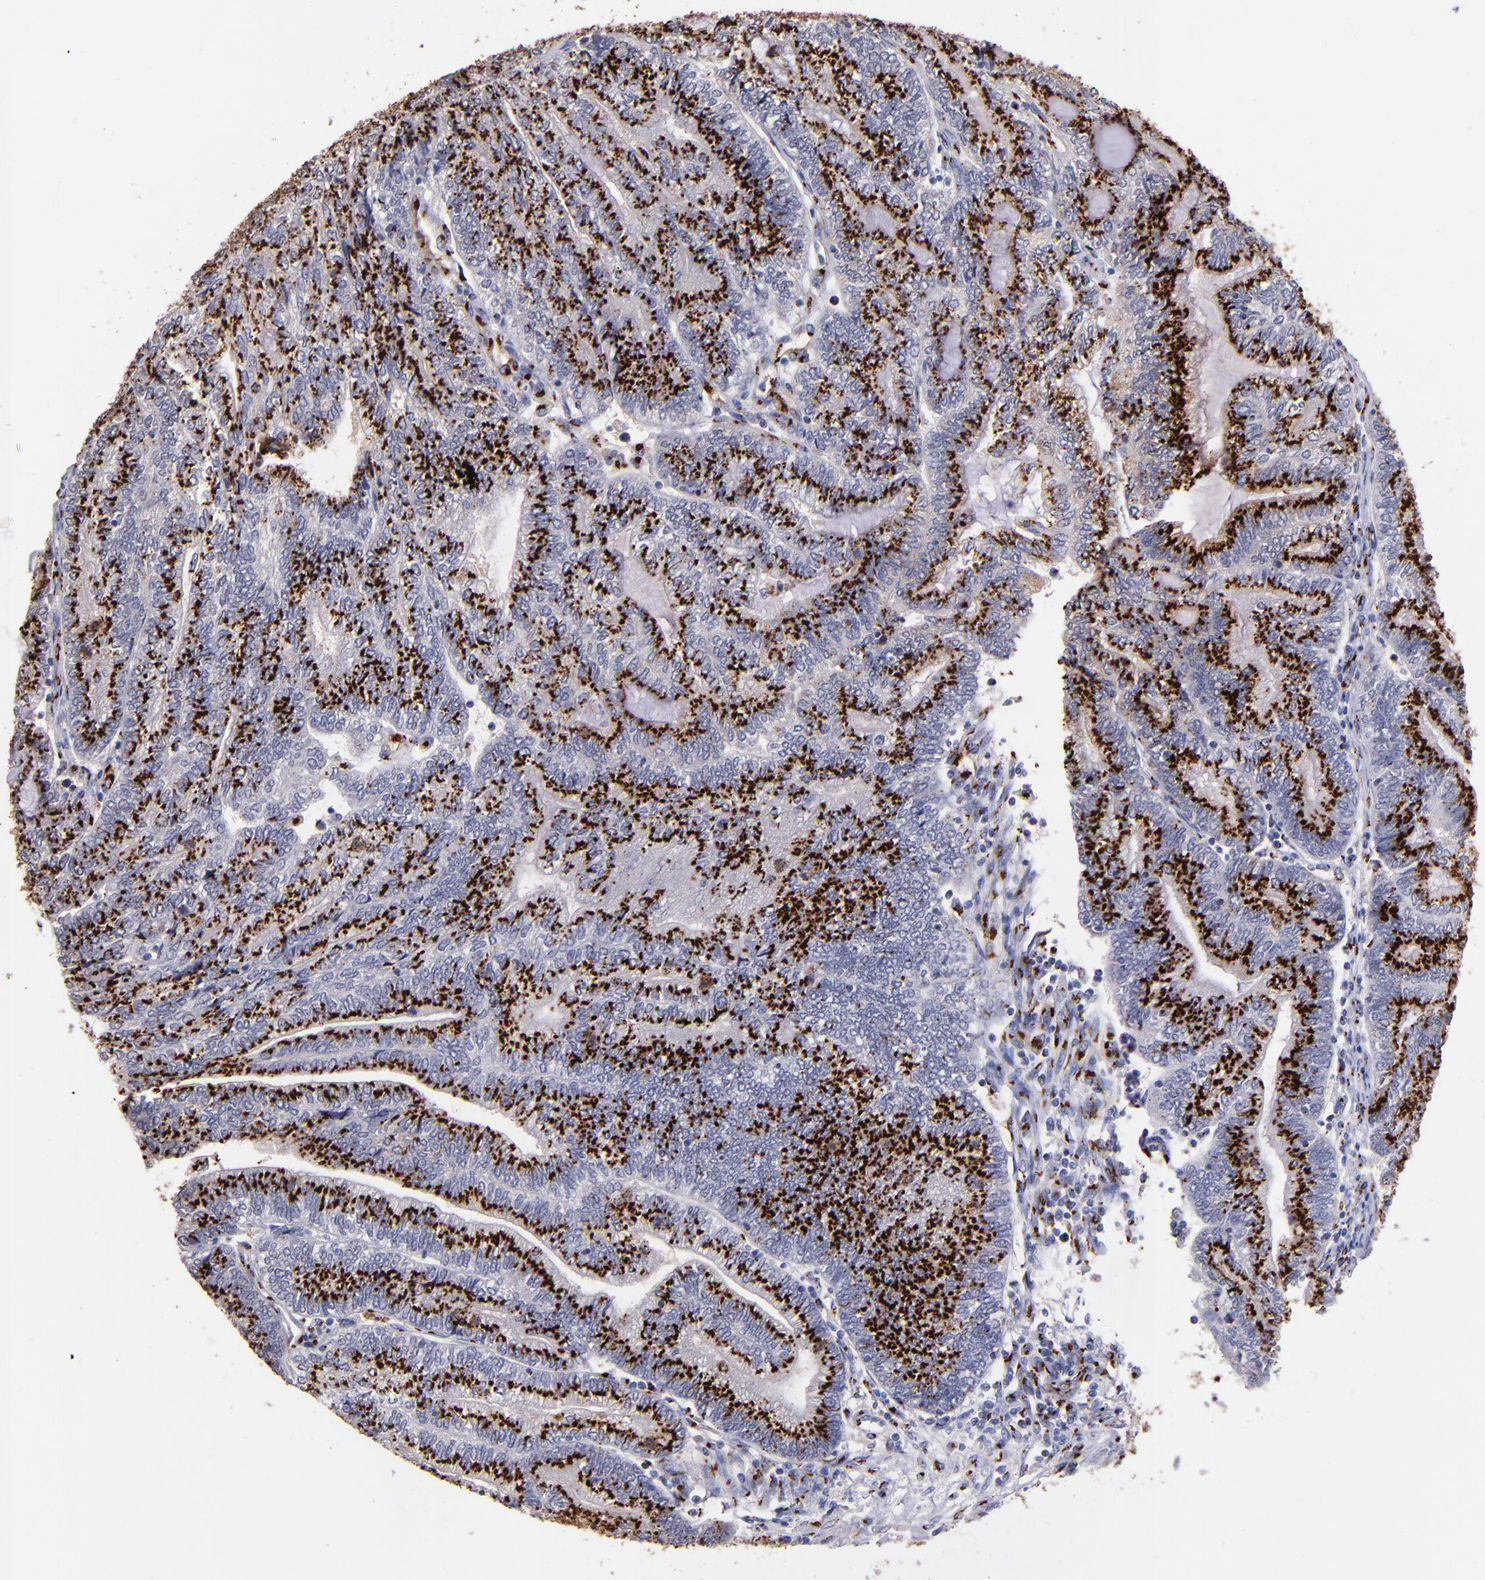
{"staining": {"intensity": "strong", "quantity": ">75%", "location": "cytoplasmic/membranous"}, "tissue": "endometrial cancer", "cell_type": "Tumor cells", "image_type": "cancer", "snomed": [{"axis": "morphology", "description": "Adenocarcinoma, NOS"}, {"axis": "topography", "description": "Uterus"}, {"axis": "topography", "description": "Endometrium"}], "caption": "Protein positivity by IHC demonstrates strong cytoplasmic/membranous expression in about >75% of tumor cells in endometrial adenocarcinoma.", "gene": "GOLIM4", "patient": {"sex": "female", "age": 70}}